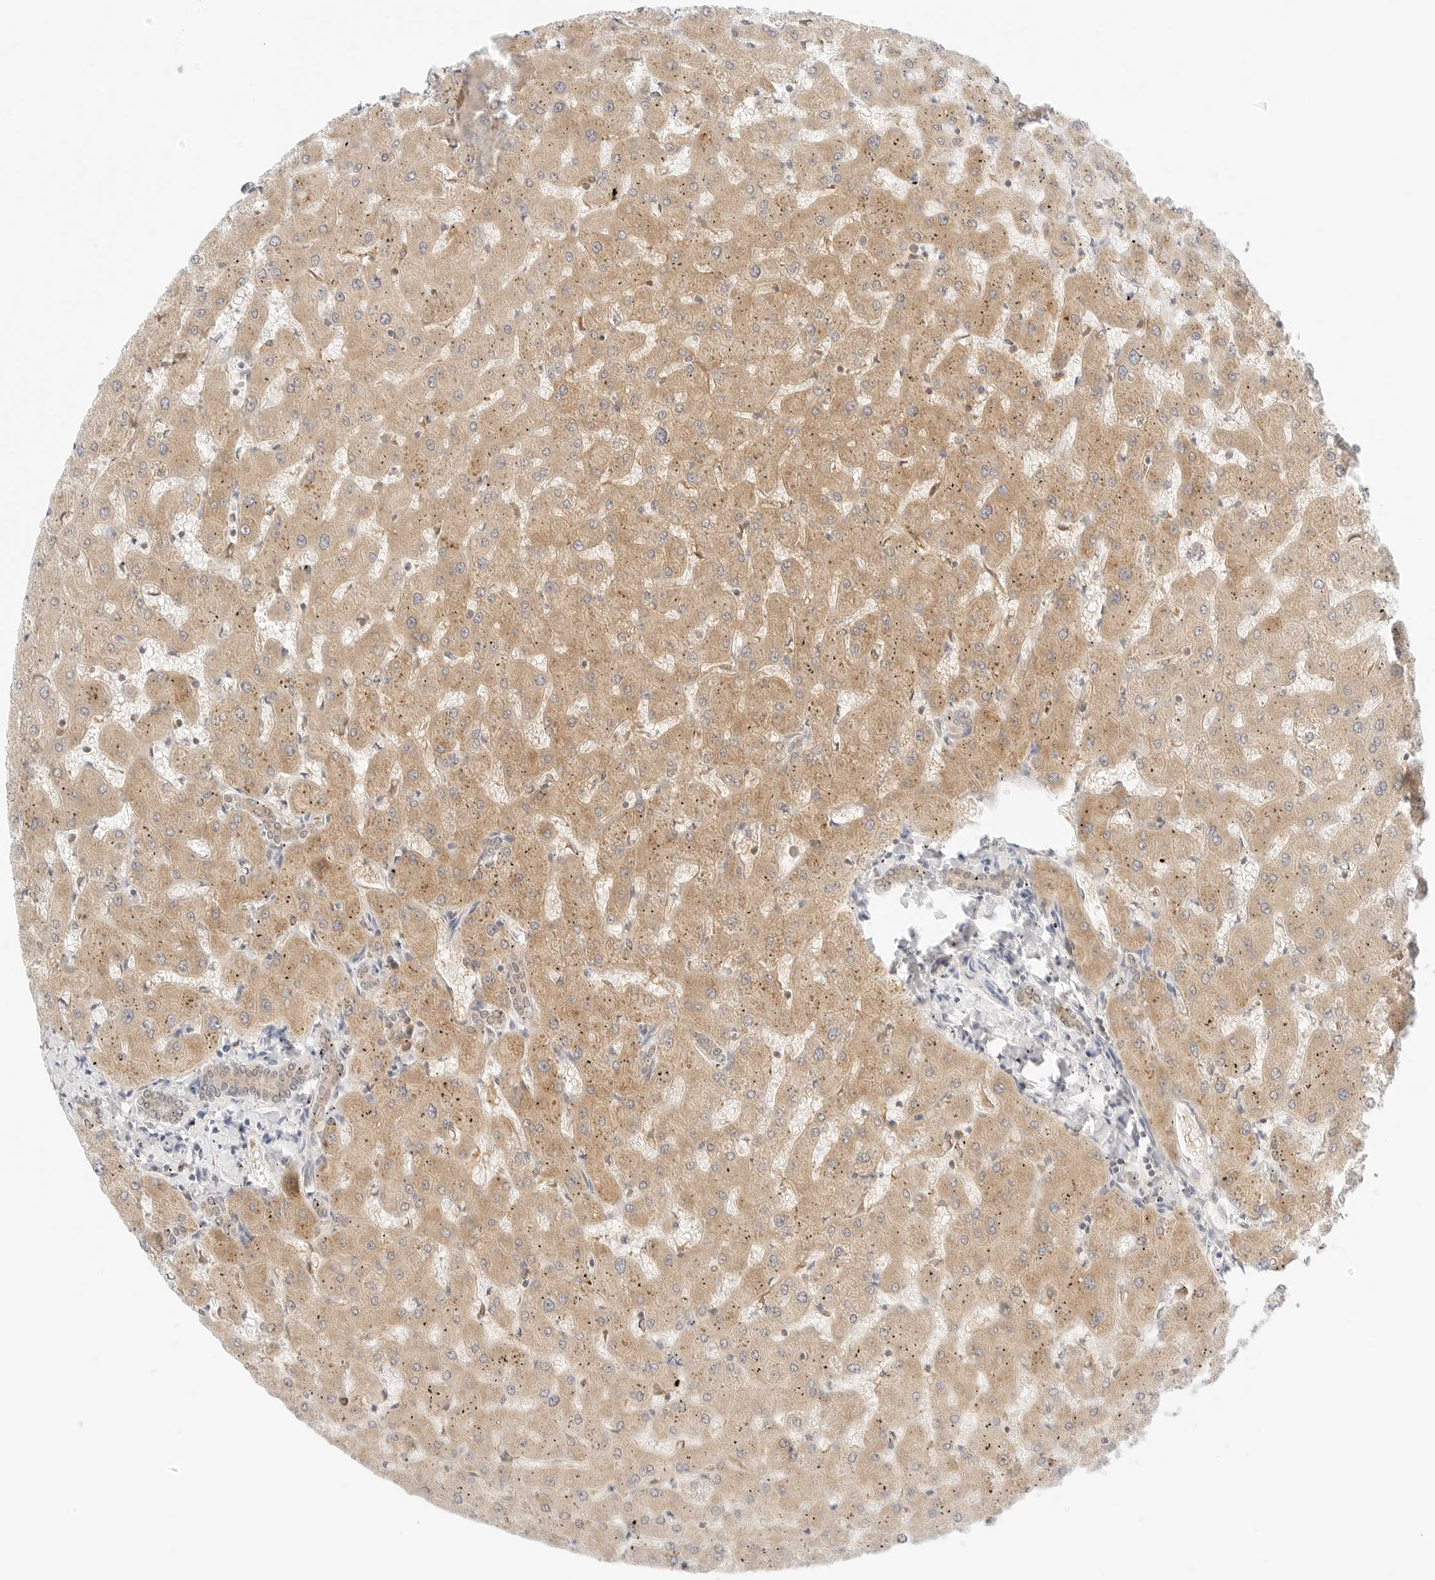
{"staining": {"intensity": "weak", "quantity": ">75%", "location": "cytoplasmic/membranous"}, "tissue": "liver", "cell_type": "Cholangiocytes", "image_type": "normal", "snomed": [{"axis": "morphology", "description": "Normal tissue, NOS"}, {"axis": "topography", "description": "Liver"}], "caption": "Normal liver was stained to show a protein in brown. There is low levels of weak cytoplasmic/membranous staining in about >75% of cholangiocytes. (Brightfield microscopy of DAB IHC at high magnification).", "gene": "ERO1B", "patient": {"sex": "female", "age": 63}}